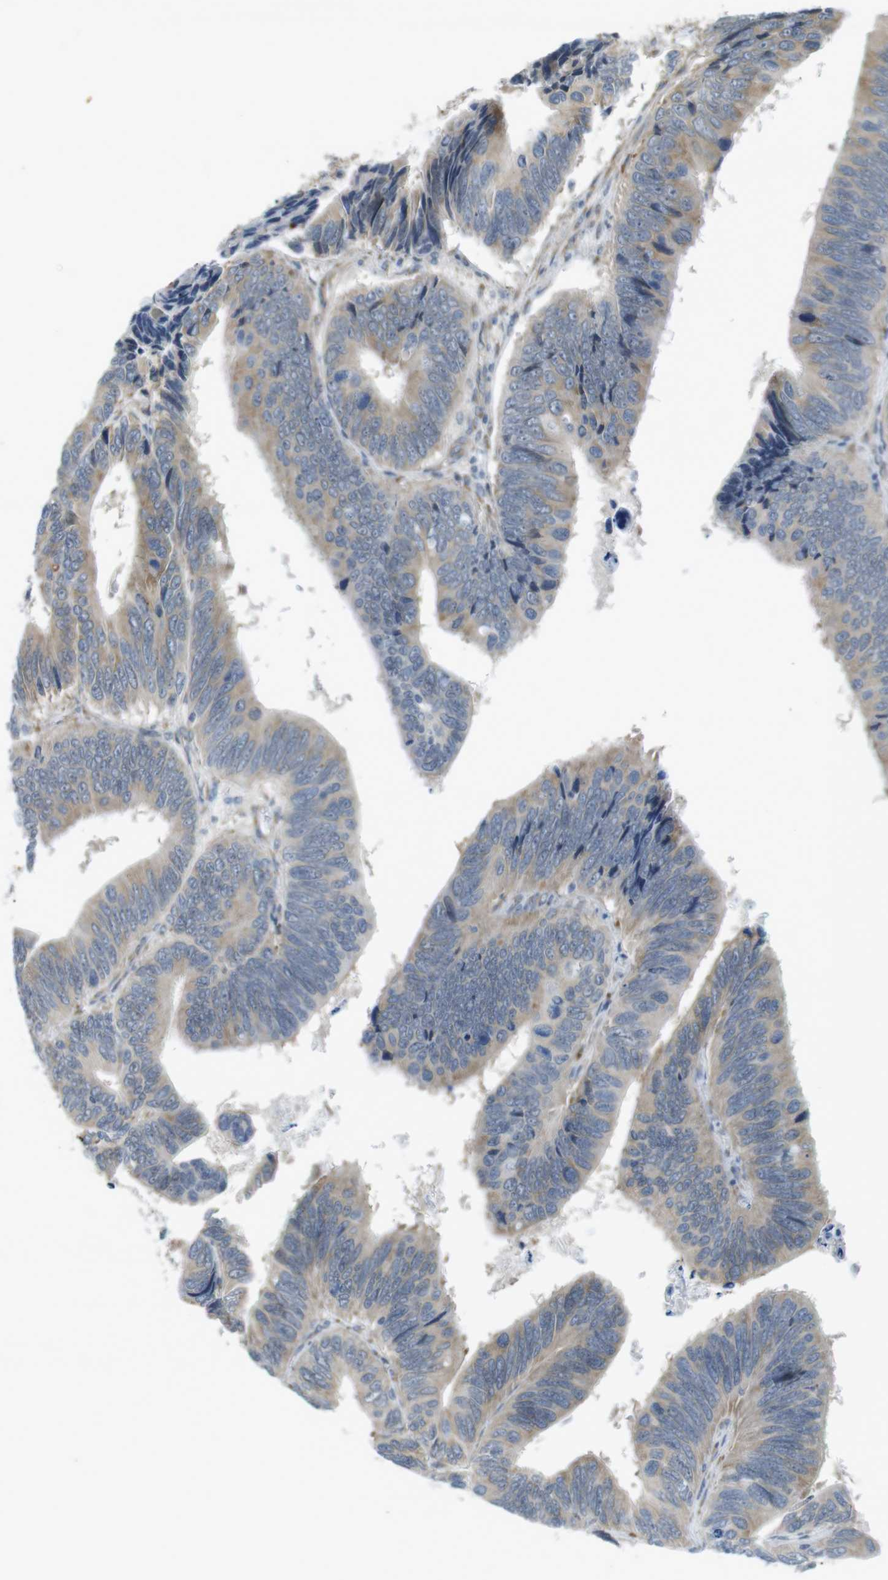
{"staining": {"intensity": "weak", "quantity": ">75%", "location": "cytoplasmic/membranous"}, "tissue": "colorectal cancer", "cell_type": "Tumor cells", "image_type": "cancer", "snomed": [{"axis": "morphology", "description": "Adenocarcinoma, NOS"}, {"axis": "topography", "description": "Colon"}], "caption": "A high-resolution photomicrograph shows immunohistochemistry staining of colorectal cancer (adenocarcinoma), which demonstrates weak cytoplasmic/membranous expression in about >75% of tumor cells. (IHC, brightfield microscopy, high magnification).", "gene": "FLCN", "patient": {"sex": "male", "age": 72}}